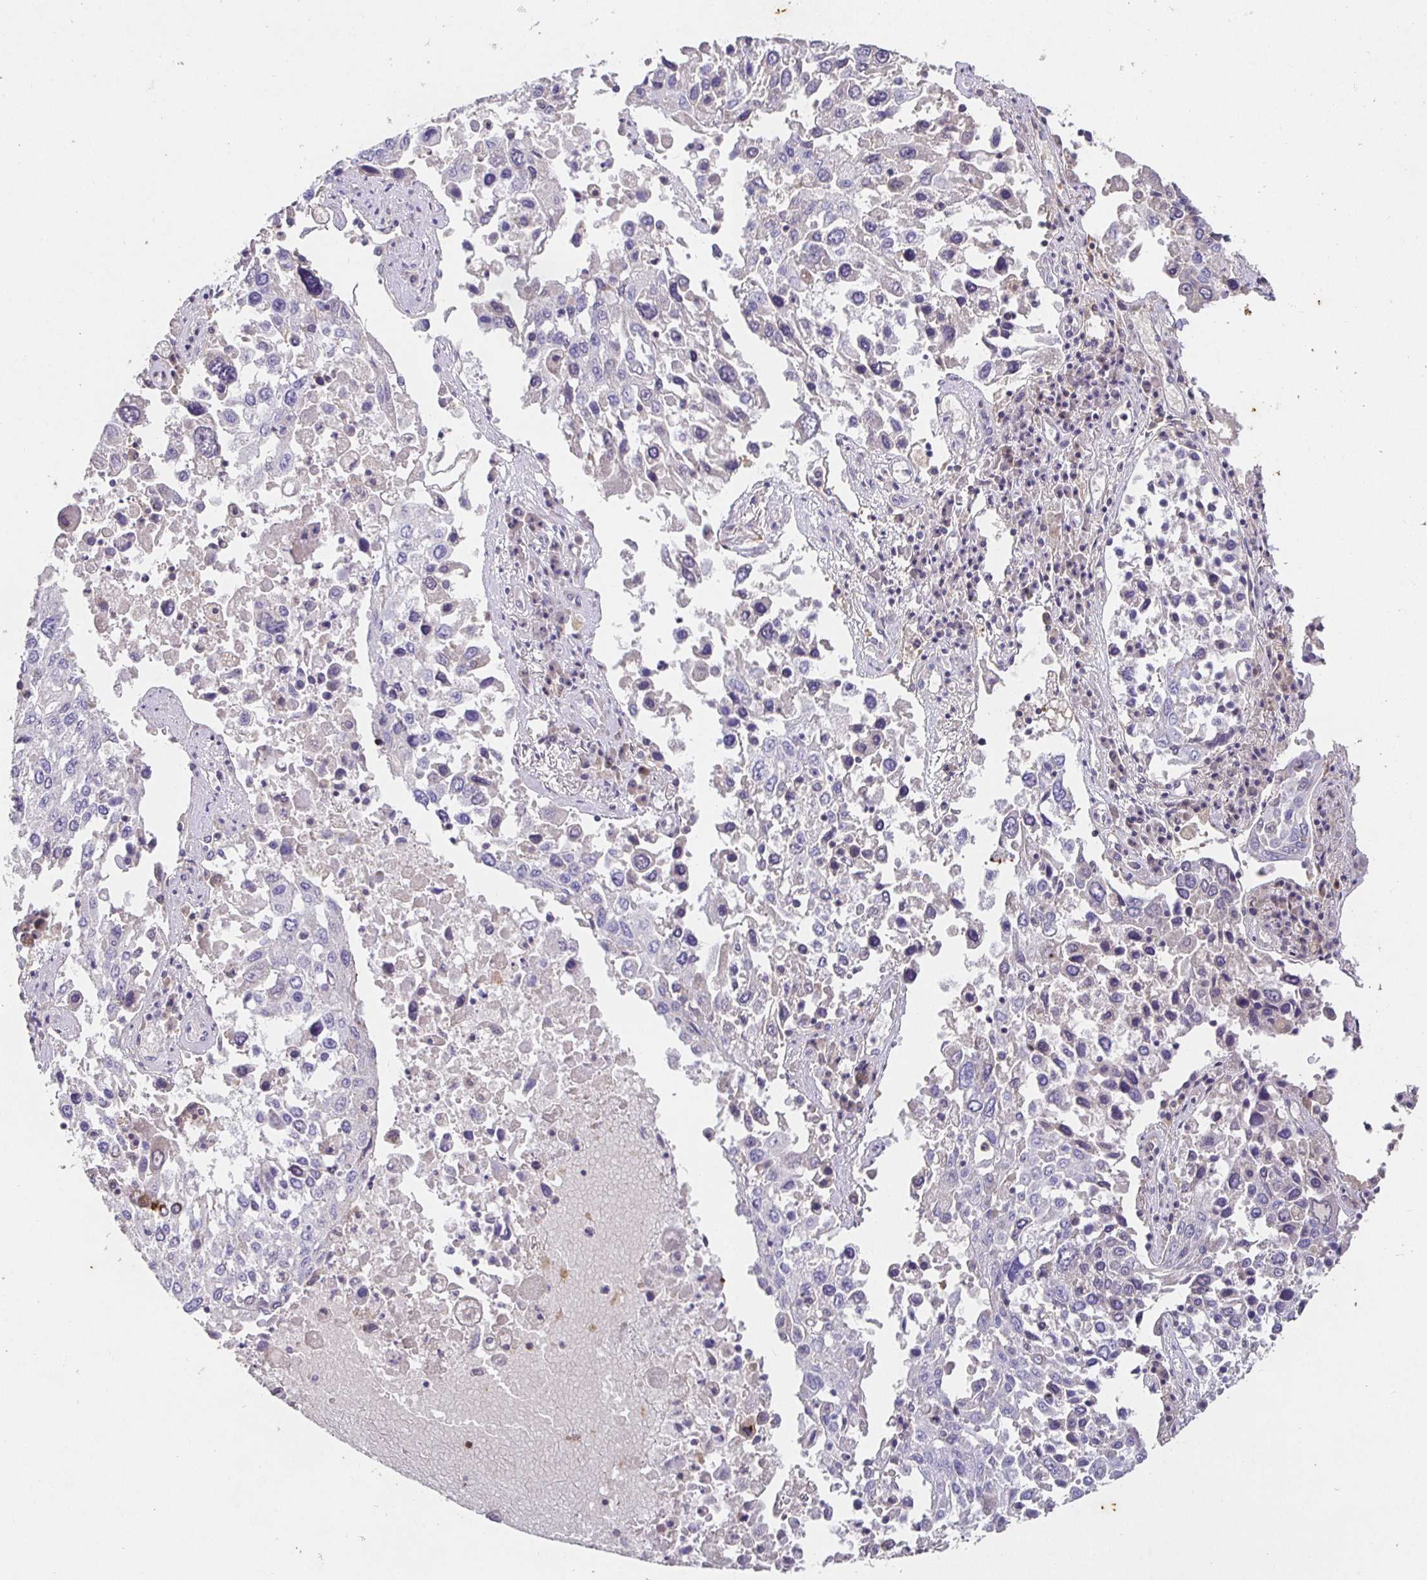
{"staining": {"intensity": "negative", "quantity": "none", "location": "none"}, "tissue": "lung cancer", "cell_type": "Tumor cells", "image_type": "cancer", "snomed": [{"axis": "morphology", "description": "Squamous cell carcinoma, NOS"}, {"axis": "topography", "description": "Lung"}], "caption": "Squamous cell carcinoma (lung) was stained to show a protein in brown. There is no significant expression in tumor cells. The staining is performed using DAB brown chromogen with nuclei counter-stained in using hematoxylin.", "gene": "SHISA4", "patient": {"sex": "male", "age": 65}}